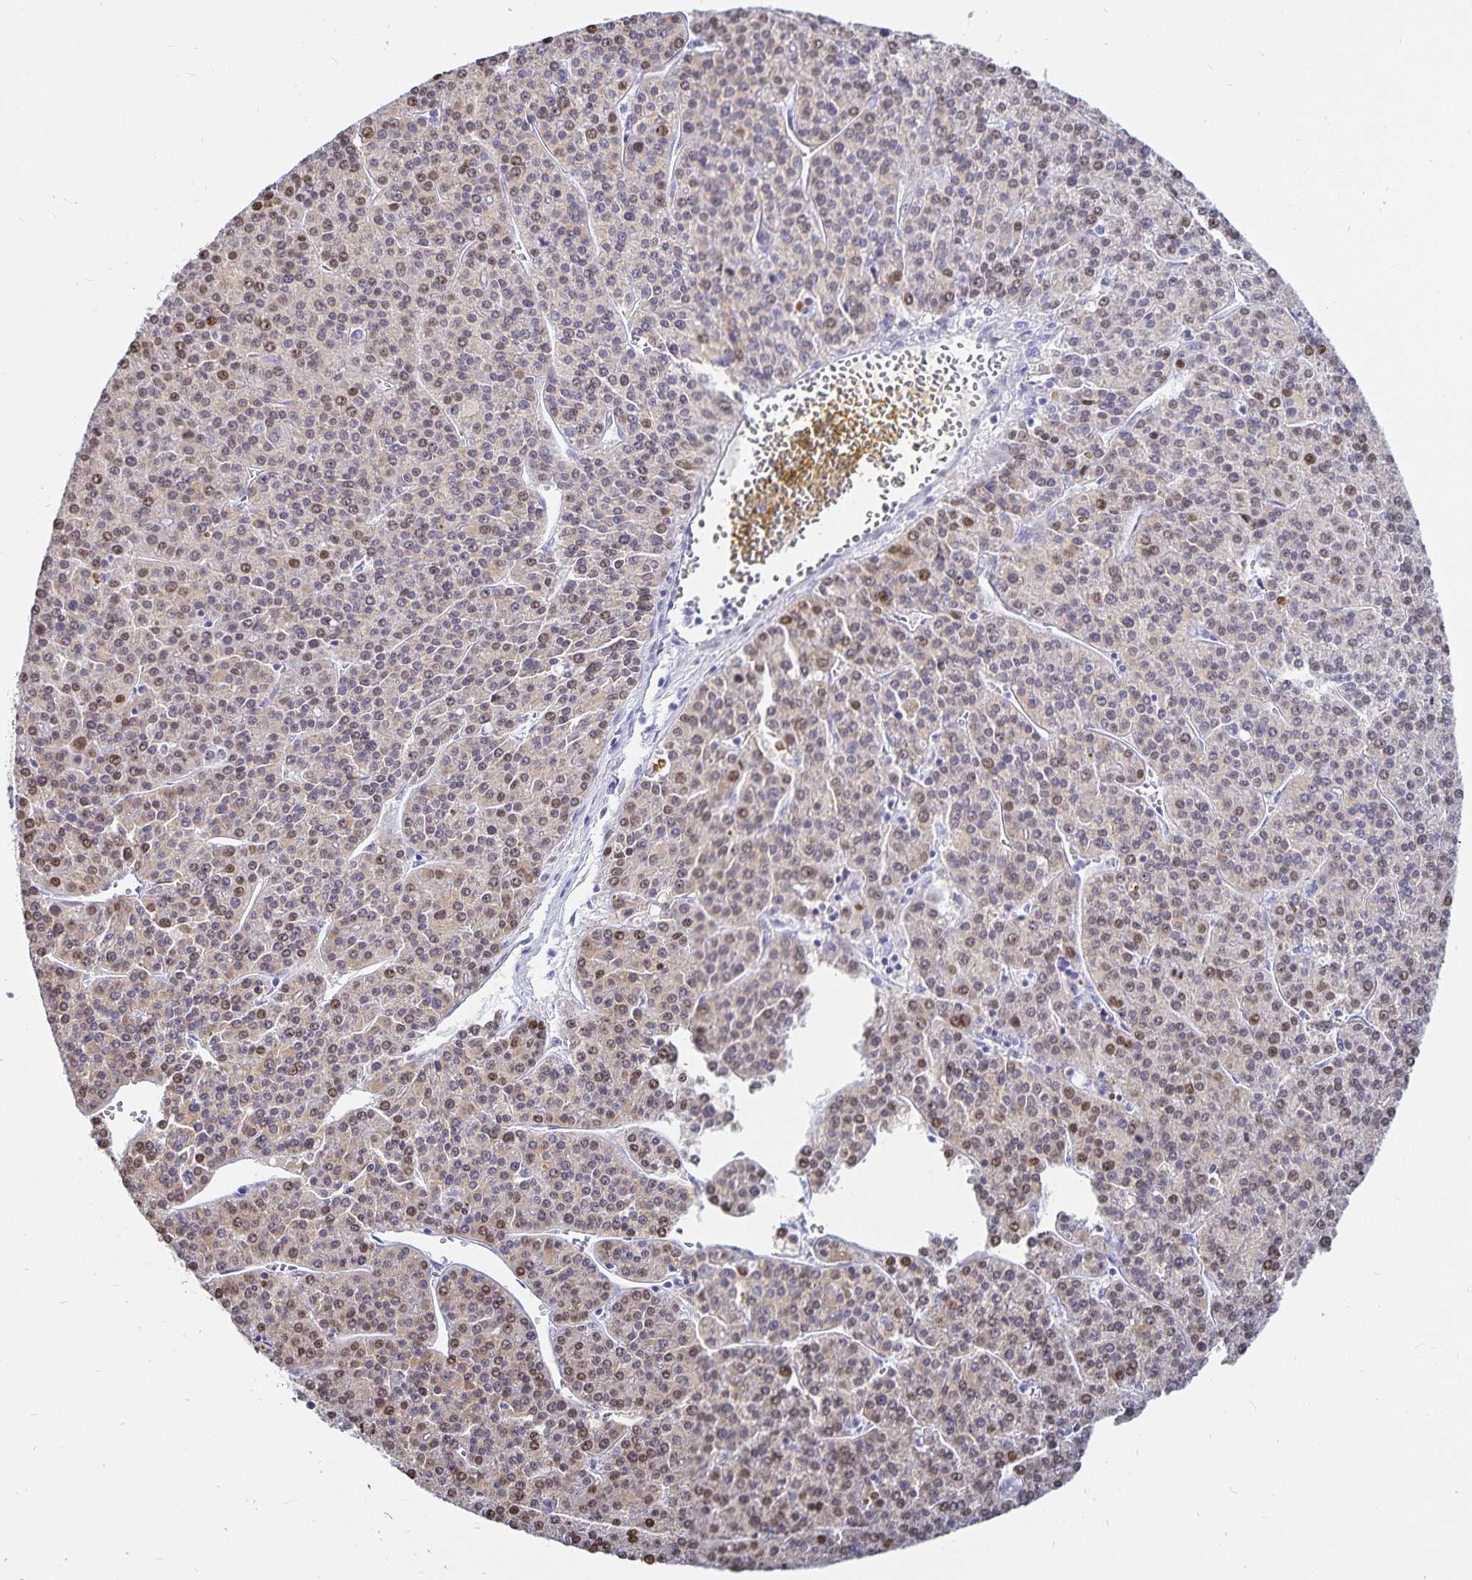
{"staining": {"intensity": "weak", "quantity": "25%-75%", "location": "nuclear"}, "tissue": "liver cancer", "cell_type": "Tumor cells", "image_type": "cancer", "snomed": [{"axis": "morphology", "description": "Carcinoma, Hepatocellular, NOS"}, {"axis": "topography", "description": "Liver"}], "caption": "There is low levels of weak nuclear expression in tumor cells of liver cancer, as demonstrated by immunohistochemical staining (brown color).", "gene": "HMGB3", "patient": {"sex": "female", "age": 58}}